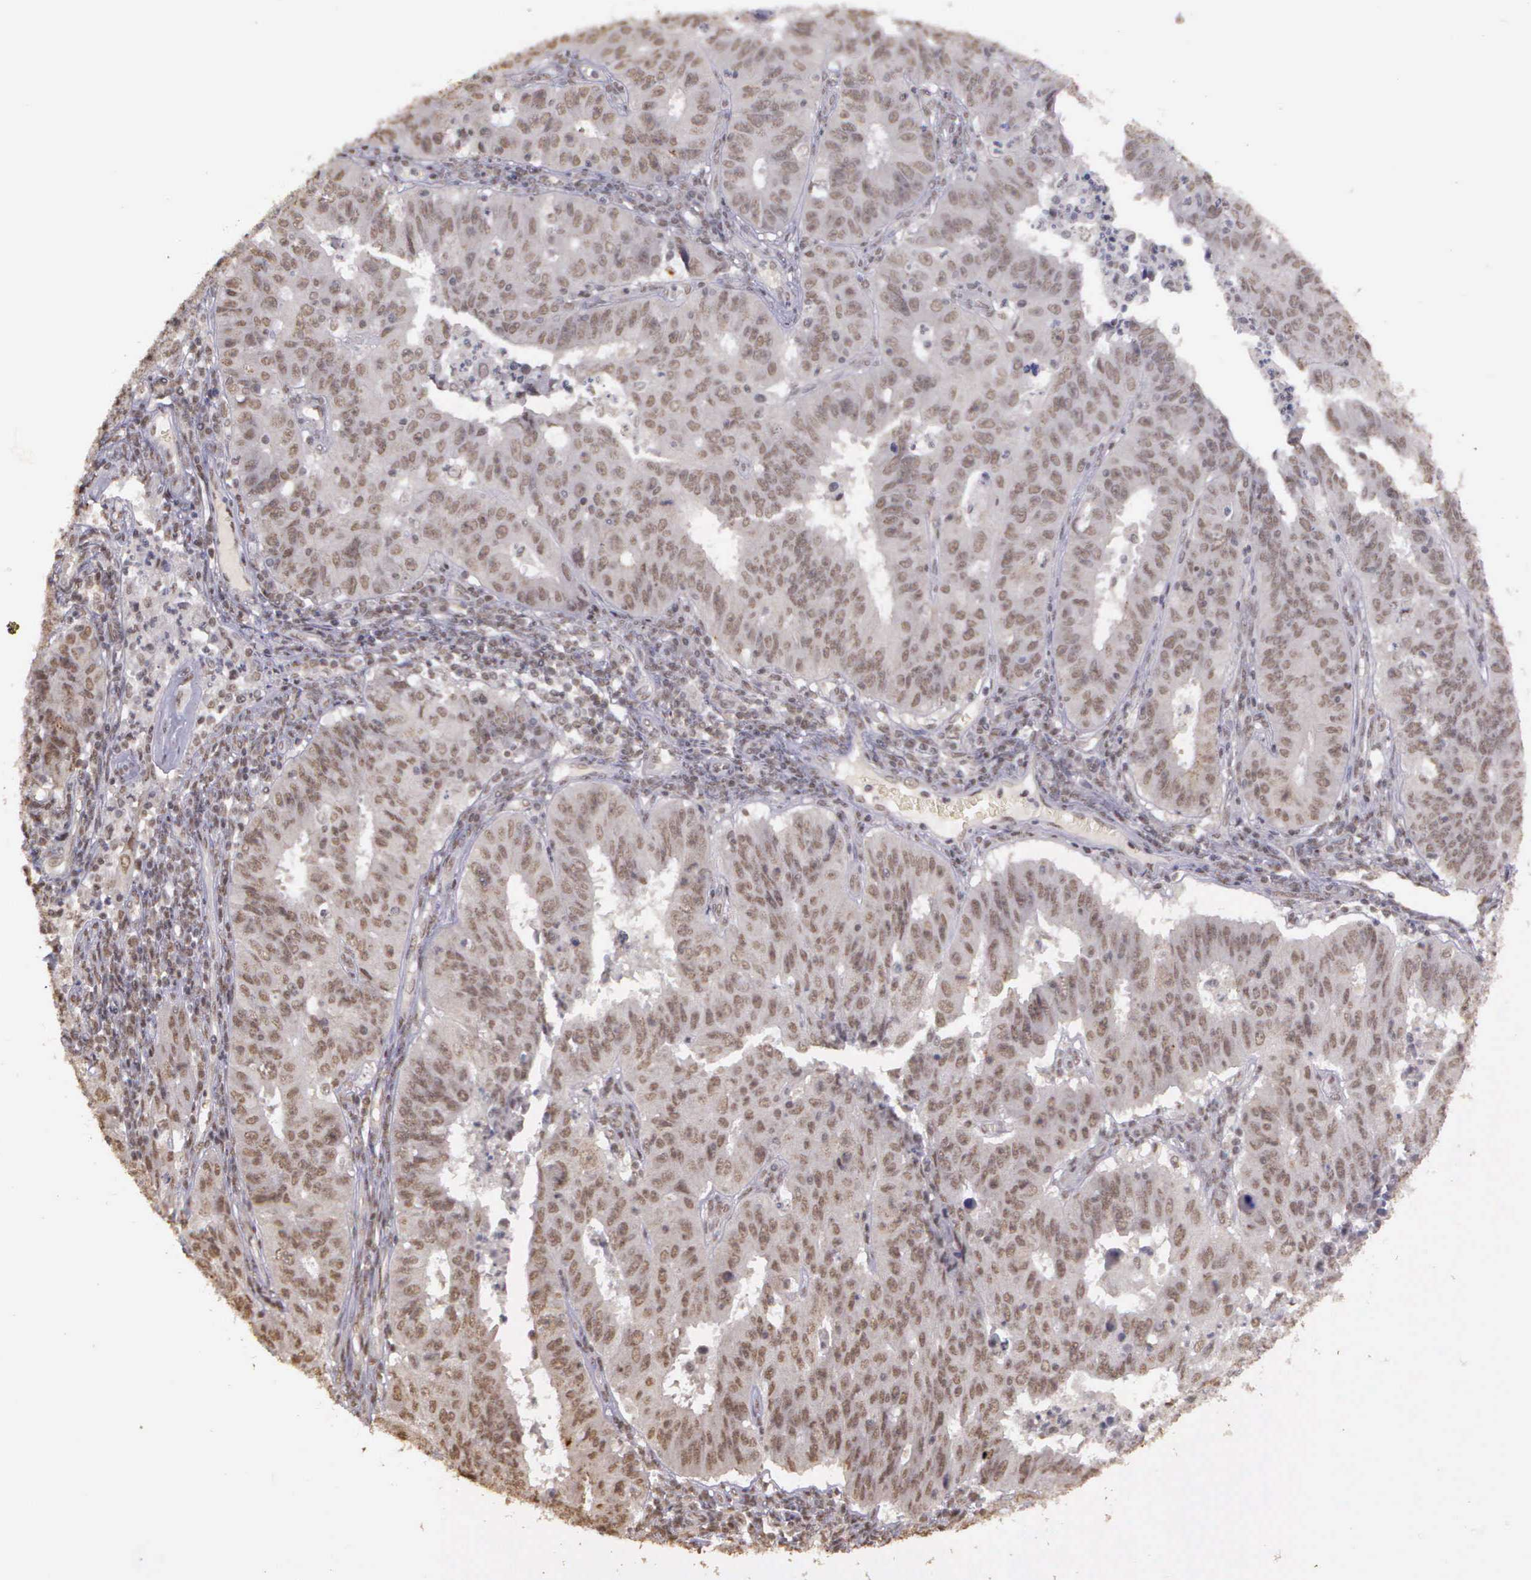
{"staining": {"intensity": "weak", "quantity": ">75%", "location": "nuclear"}, "tissue": "endometrial cancer", "cell_type": "Tumor cells", "image_type": "cancer", "snomed": [{"axis": "morphology", "description": "Adenocarcinoma, NOS"}, {"axis": "topography", "description": "Endometrium"}], "caption": "Immunohistochemistry (IHC) (DAB) staining of human endometrial adenocarcinoma displays weak nuclear protein positivity in approximately >75% of tumor cells.", "gene": "ARMCX5", "patient": {"sex": "female", "age": 42}}